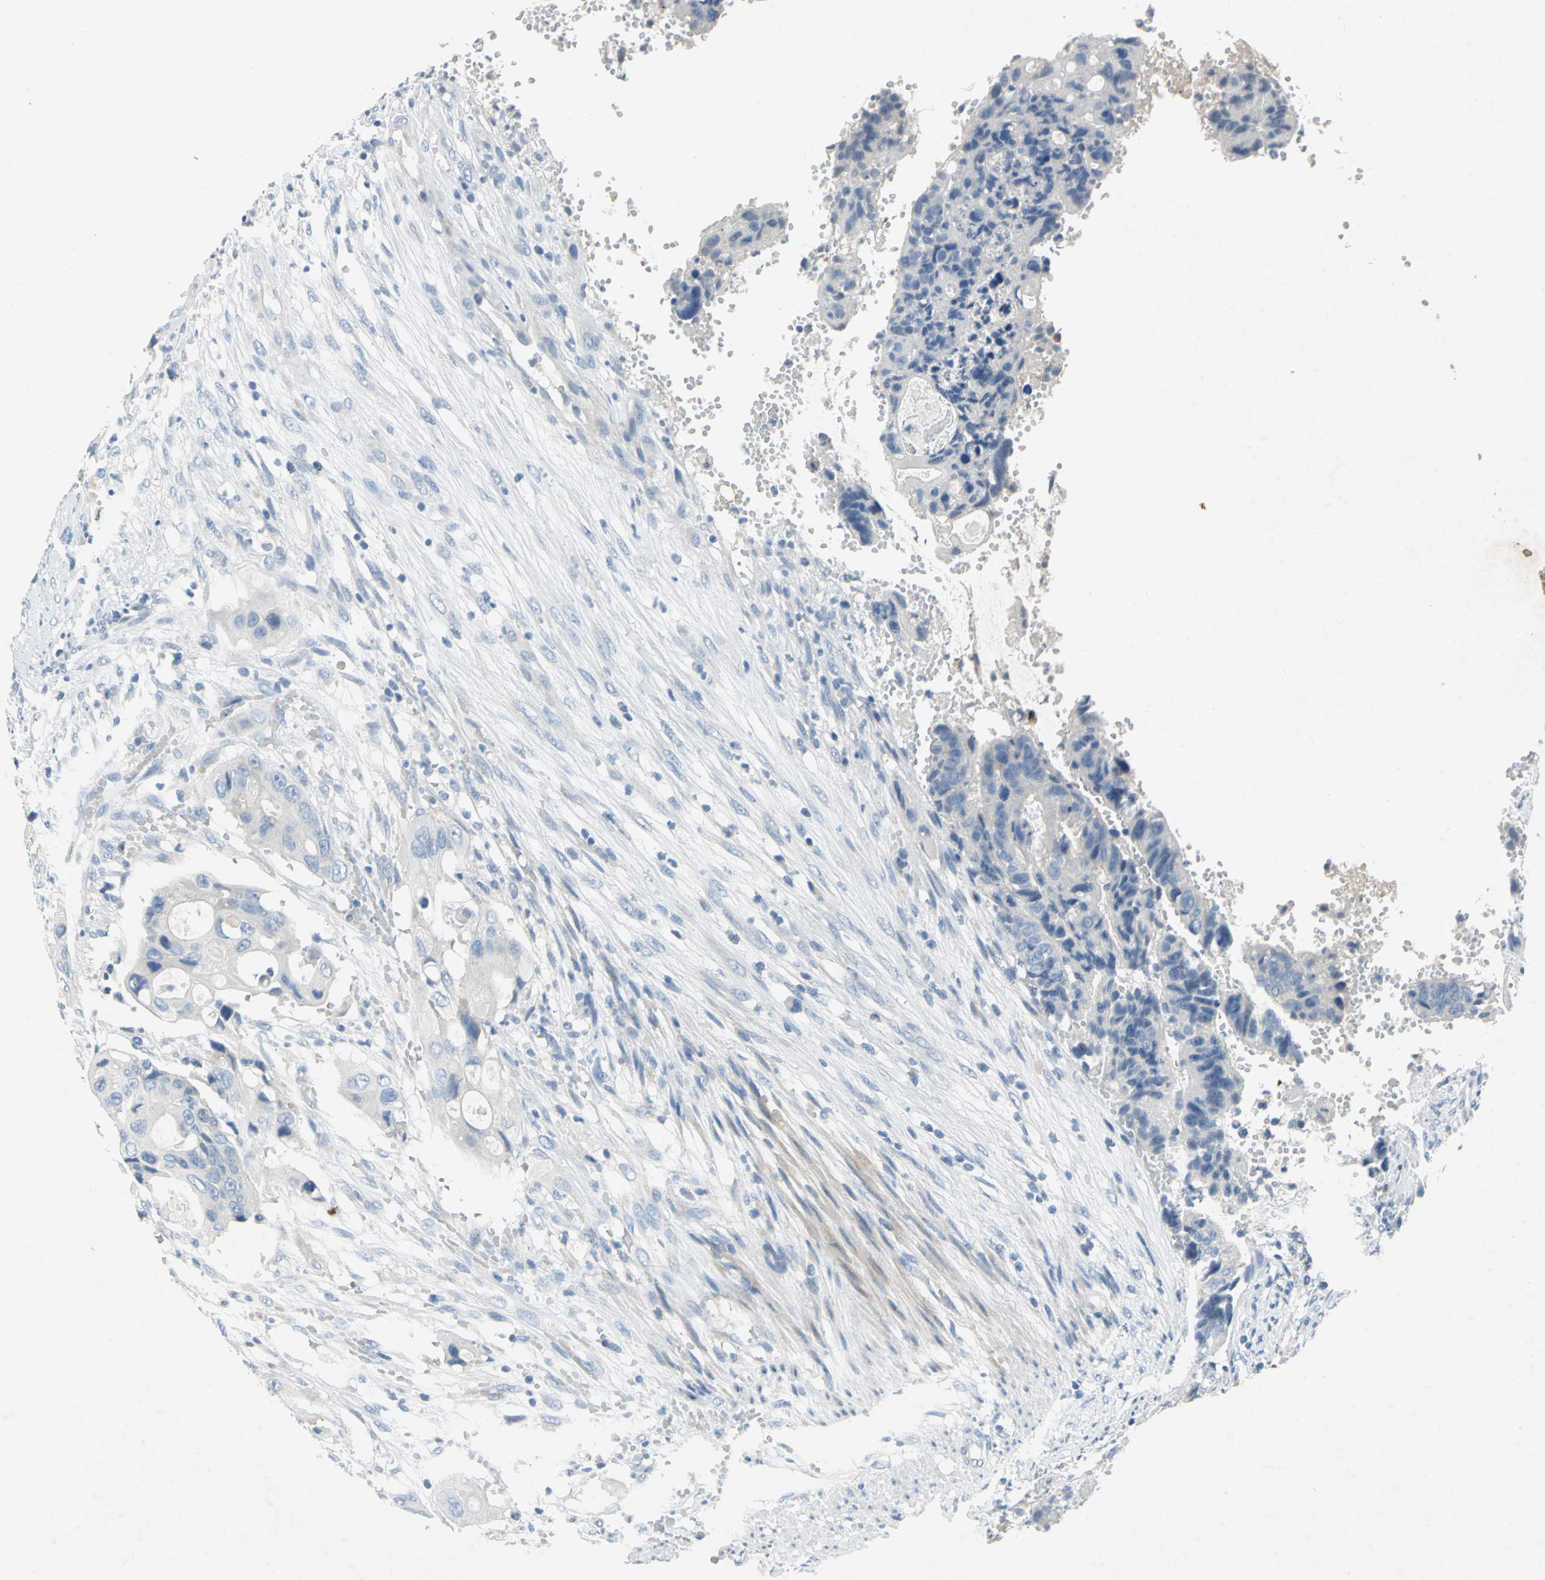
{"staining": {"intensity": "negative", "quantity": "none", "location": "none"}, "tissue": "colorectal cancer", "cell_type": "Tumor cells", "image_type": "cancer", "snomed": [{"axis": "morphology", "description": "Adenocarcinoma, NOS"}, {"axis": "topography", "description": "Colon"}], "caption": "This is an immunohistochemistry micrograph of human colorectal cancer. There is no positivity in tumor cells.", "gene": "PTGDS", "patient": {"sex": "female", "age": 57}}